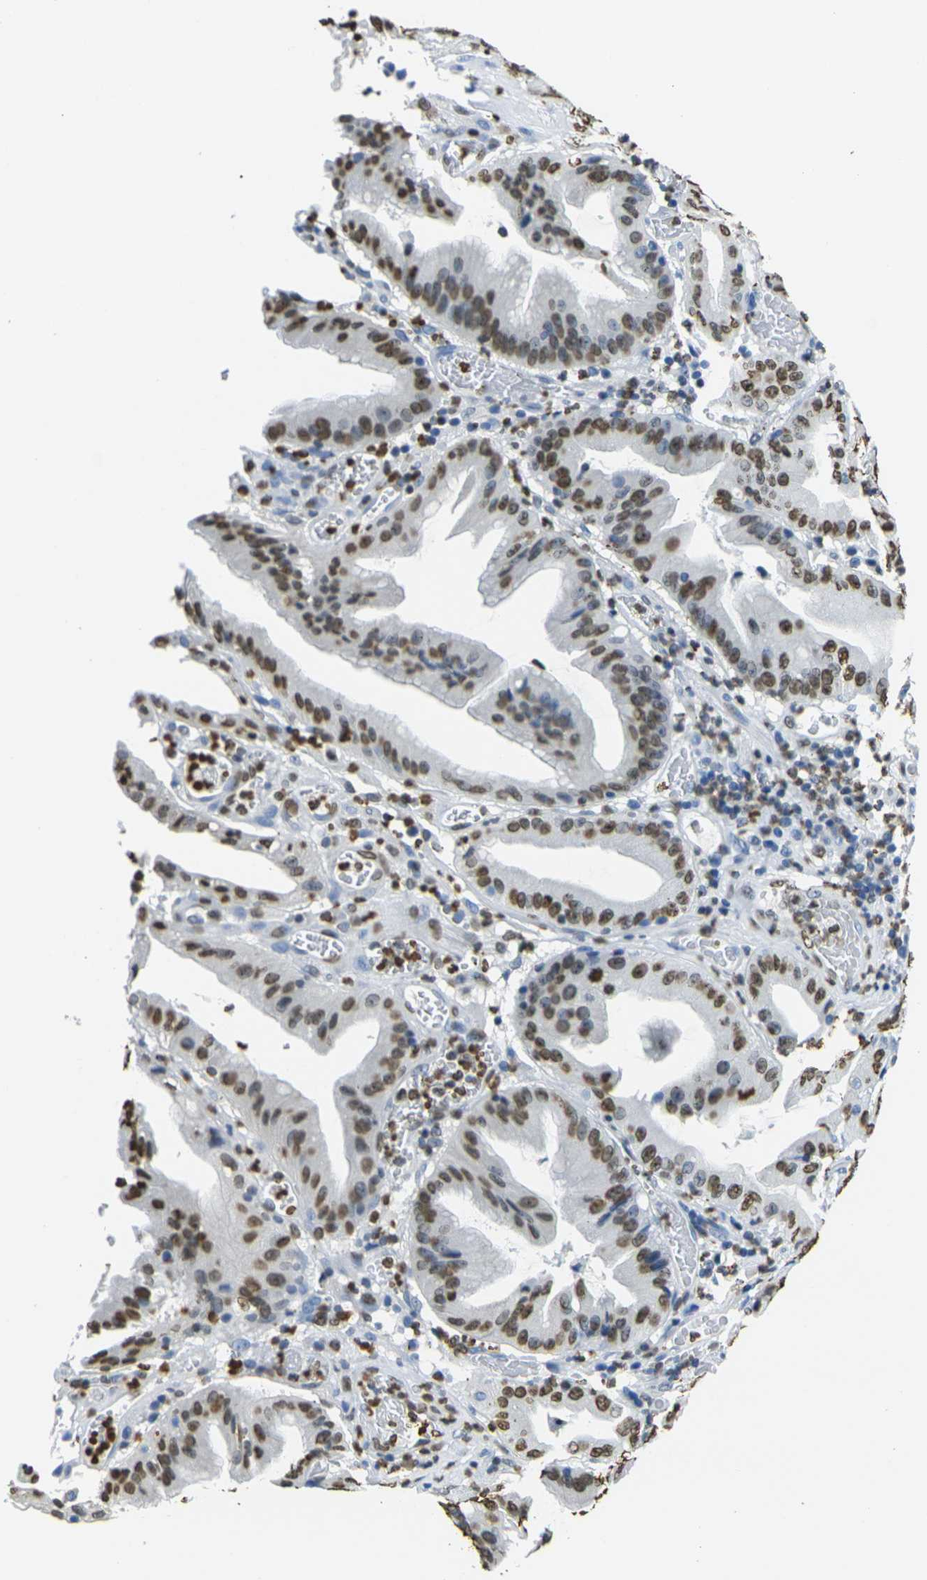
{"staining": {"intensity": "moderate", "quantity": ">75%", "location": "nuclear"}, "tissue": "stomach cancer", "cell_type": "Tumor cells", "image_type": "cancer", "snomed": [{"axis": "morphology", "description": "Normal tissue, NOS"}, {"axis": "morphology", "description": "Adenocarcinoma, NOS"}, {"axis": "topography", "description": "Stomach"}], "caption": "Stomach cancer tissue reveals moderate nuclear expression in approximately >75% of tumor cells, visualized by immunohistochemistry.", "gene": "DRAXIN", "patient": {"sex": "male", "age": 48}}